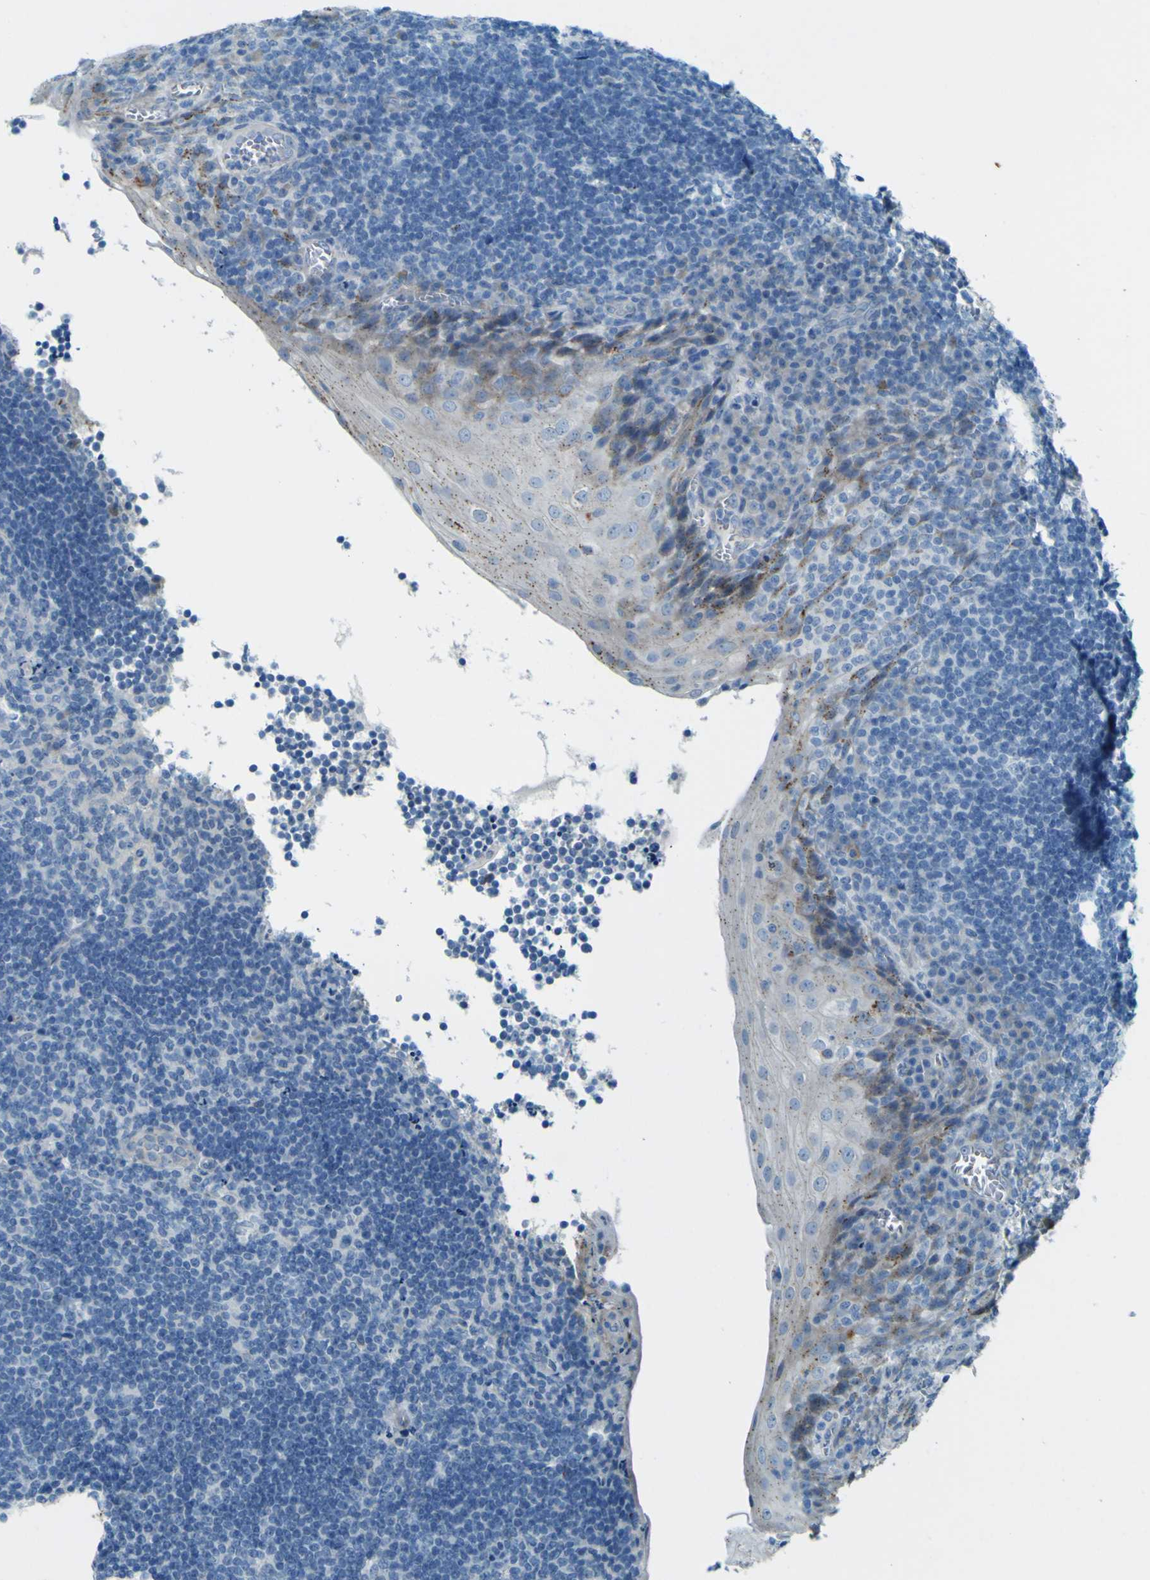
{"staining": {"intensity": "negative", "quantity": "none", "location": "none"}, "tissue": "tonsil", "cell_type": "Germinal center cells", "image_type": "normal", "snomed": [{"axis": "morphology", "description": "Normal tissue, NOS"}, {"axis": "topography", "description": "Tonsil"}], "caption": "DAB (3,3'-diaminobenzidine) immunohistochemical staining of normal human tonsil shows no significant staining in germinal center cells. (IHC, brightfield microscopy, high magnification).", "gene": "PDE9A", "patient": {"sex": "male", "age": 37}}